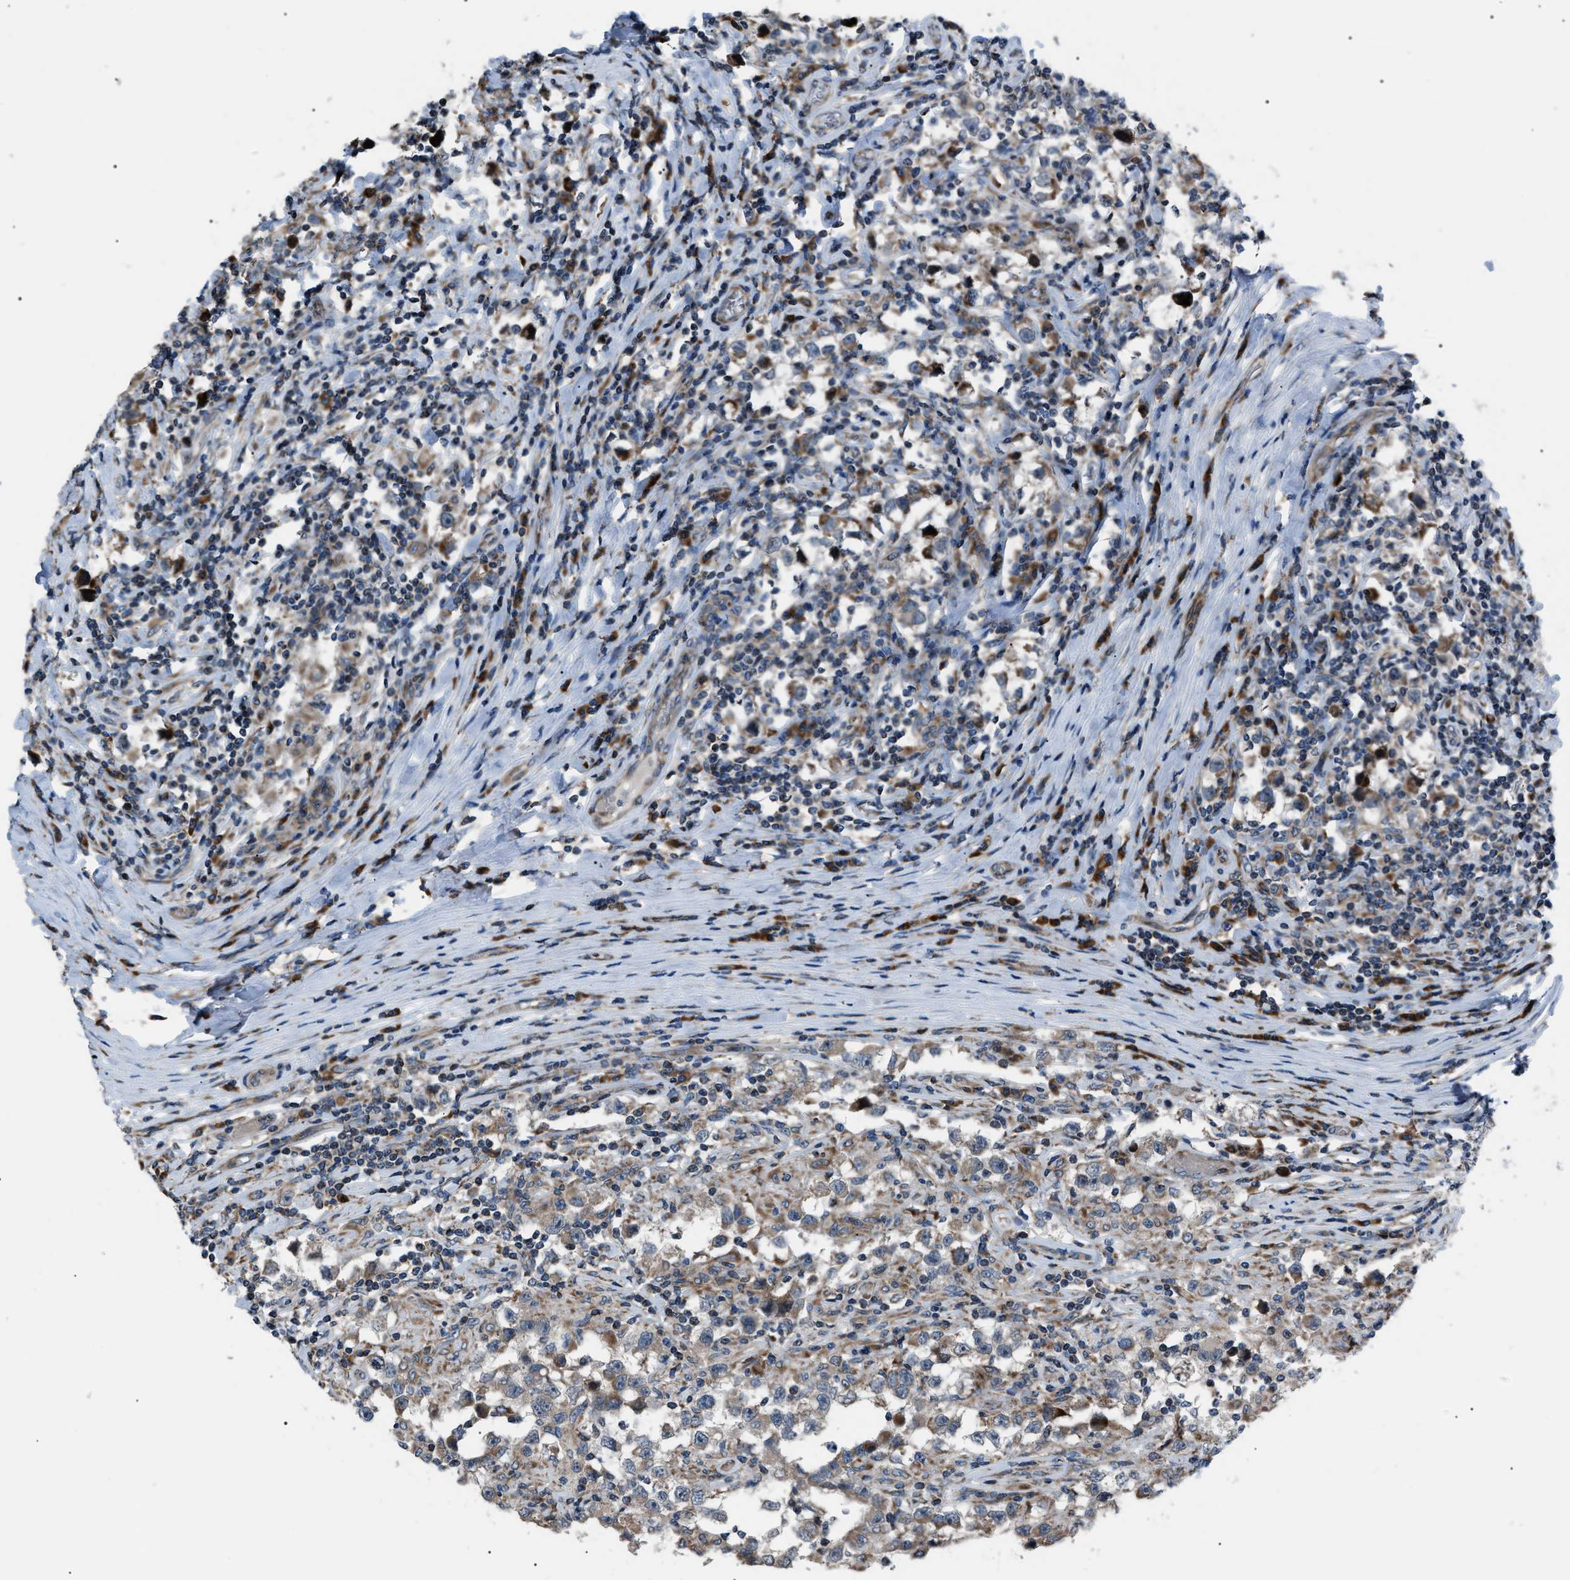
{"staining": {"intensity": "weak", "quantity": ">75%", "location": "cytoplasmic/membranous"}, "tissue": "testis cancer", "cell_type": "Tumor cells", "image_type": "cancer", "snomed": [{"axis": "morphology", "description": "Carcinoma, Embryonal, NOS"}, {"axis": "topography", "description": "Testis"}], "caption": "The photomicrograph exhibits a brown stain indicating the presence of a protein in the cytoplasmic/membranous of tumor cells in testis cancer (embryonal carcinoma).", "gene": "AGO2", "patient": {"sex": "male", "age": 21}}